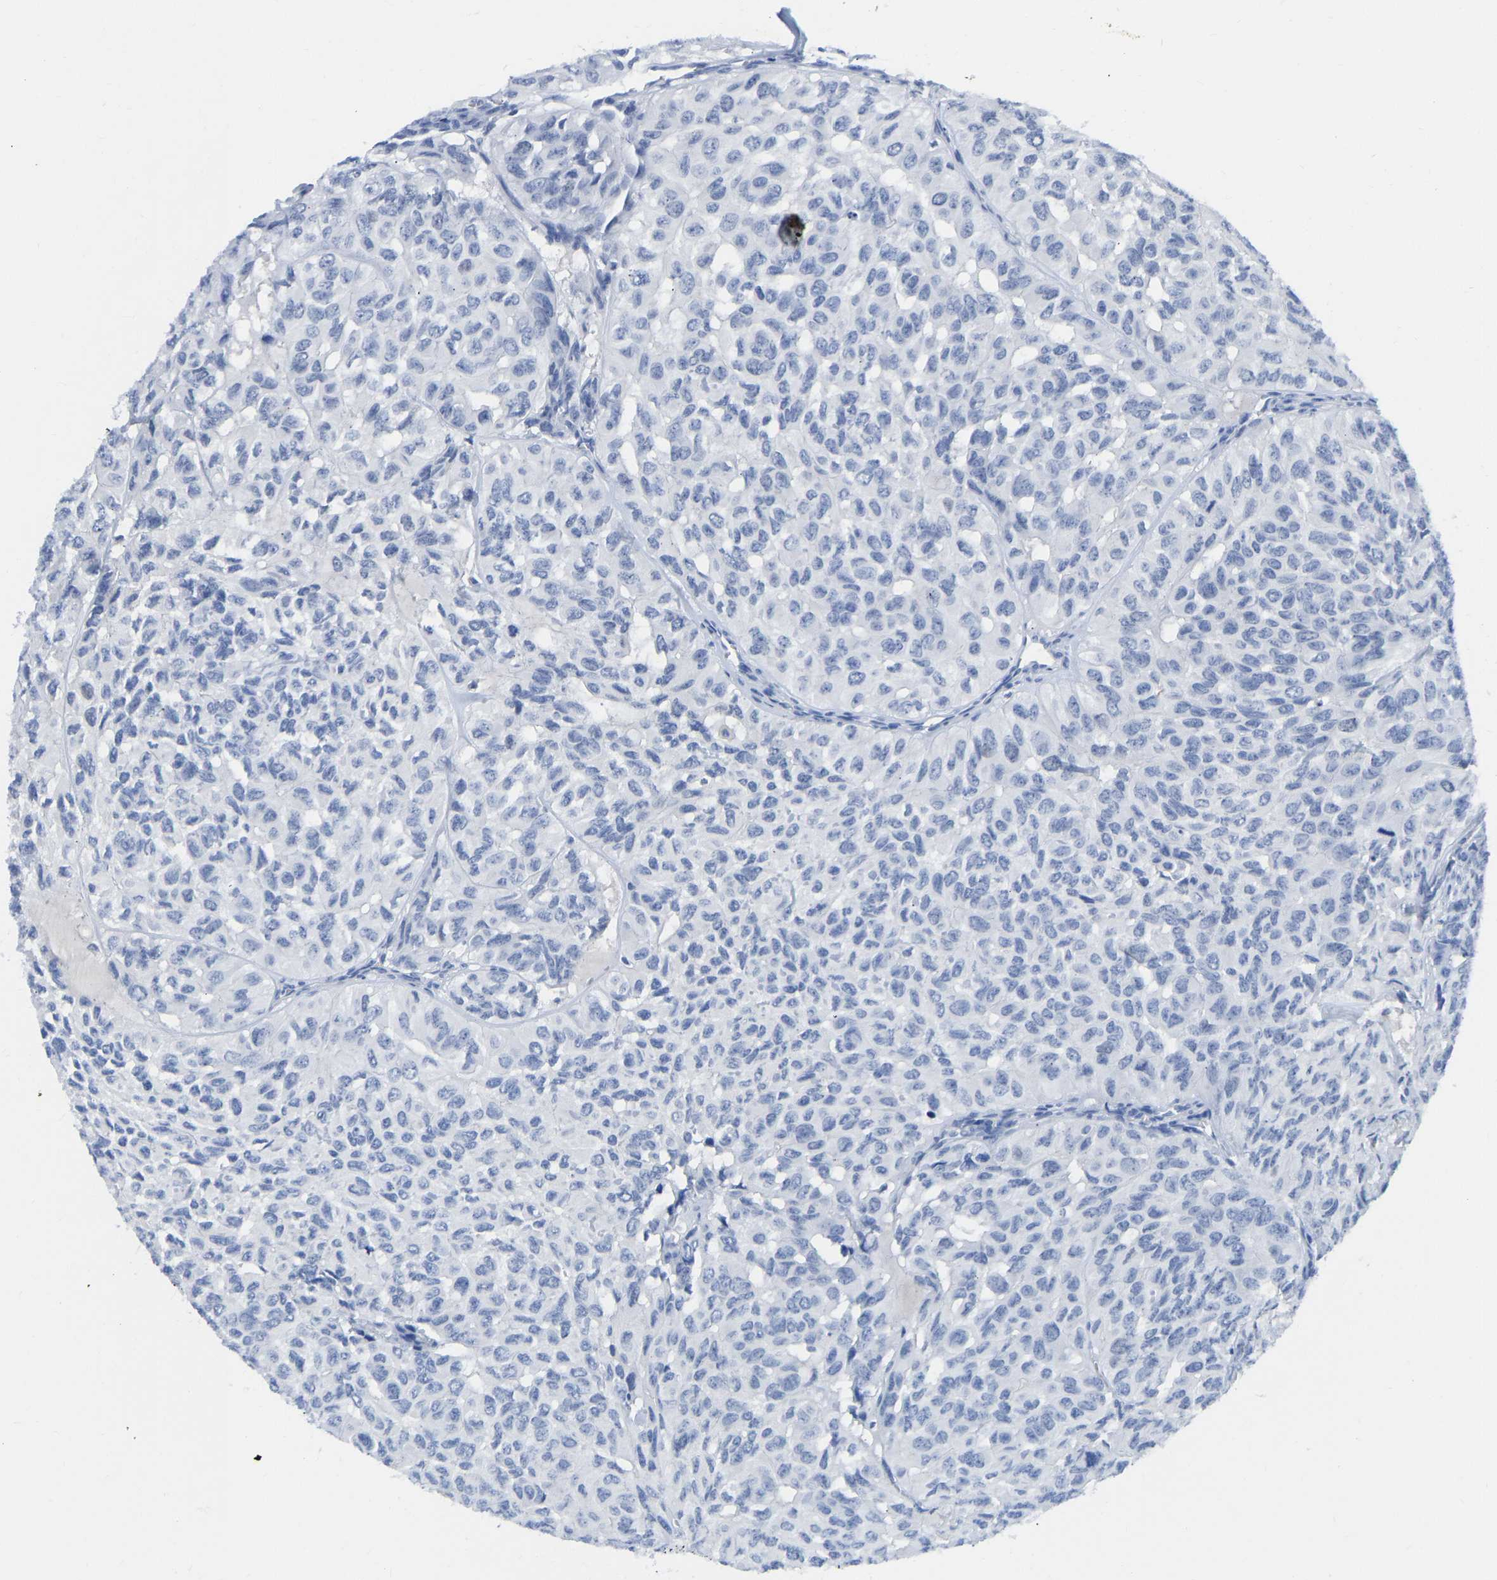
{"staining": {"intensity": "negative", "quantity": "none", "location": "none"}, "tissue": "head and neck cancer", "cell_type": "Tumor cells", "image_type": "cancer", "snomed": [{"axis": "morphology", "description": "Adenocarcinoma, NOS"}, {"axis": "topography", "description": "Salivary gland, NOS"}, {"axis": "topography", "description": "Head-Neck"}], "caption": "Head and neck adenocarcinoma was stained to show a protein in brown. There is no significant staining in tumor cells. (DAB (3,3'-diaminobenzidine) immunohistochemistry, high magnification).", "gene": "TCF7", "patient": {"sex": "female", "age": 76}}